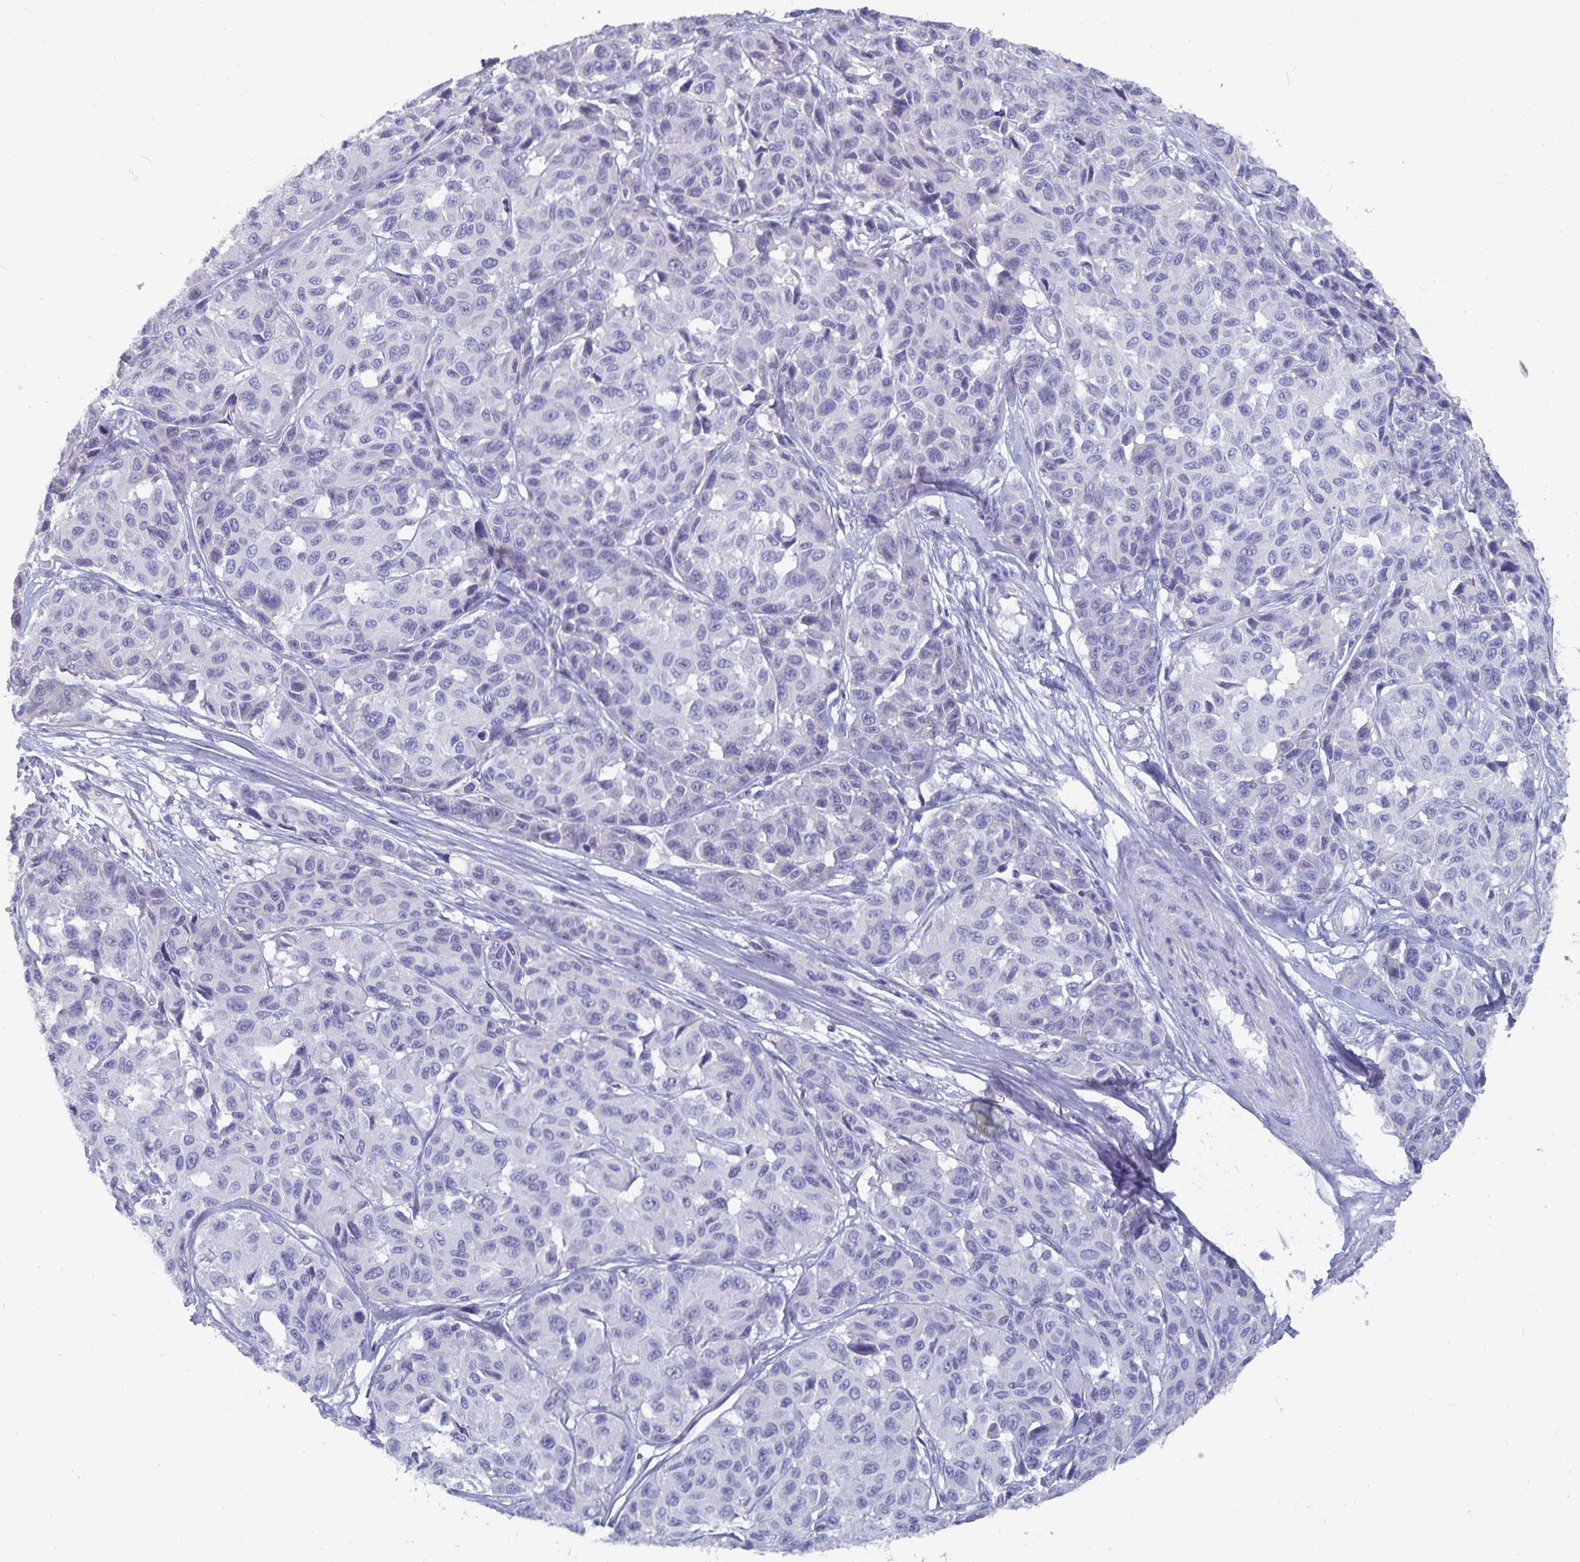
{"staining": {"intensity": "negative", "quantity": "none", "location": "none"}, "tissue": "melanoma", "cell_type": "Tumor cells", "image_type": "cancer", "snomed": [{"axis": "morphology", "description": "Malignant melanoma, NOS"}, {"axis": "topography", "description": "Skin"}], "caption": "A high-resolution image shows immunohistochemistry (IHC) staining of malignant melanoma, which shows no significant expression in tumor cells.", "gene": "CFAP69", "patient": {"sex": "female", "age": 66}}